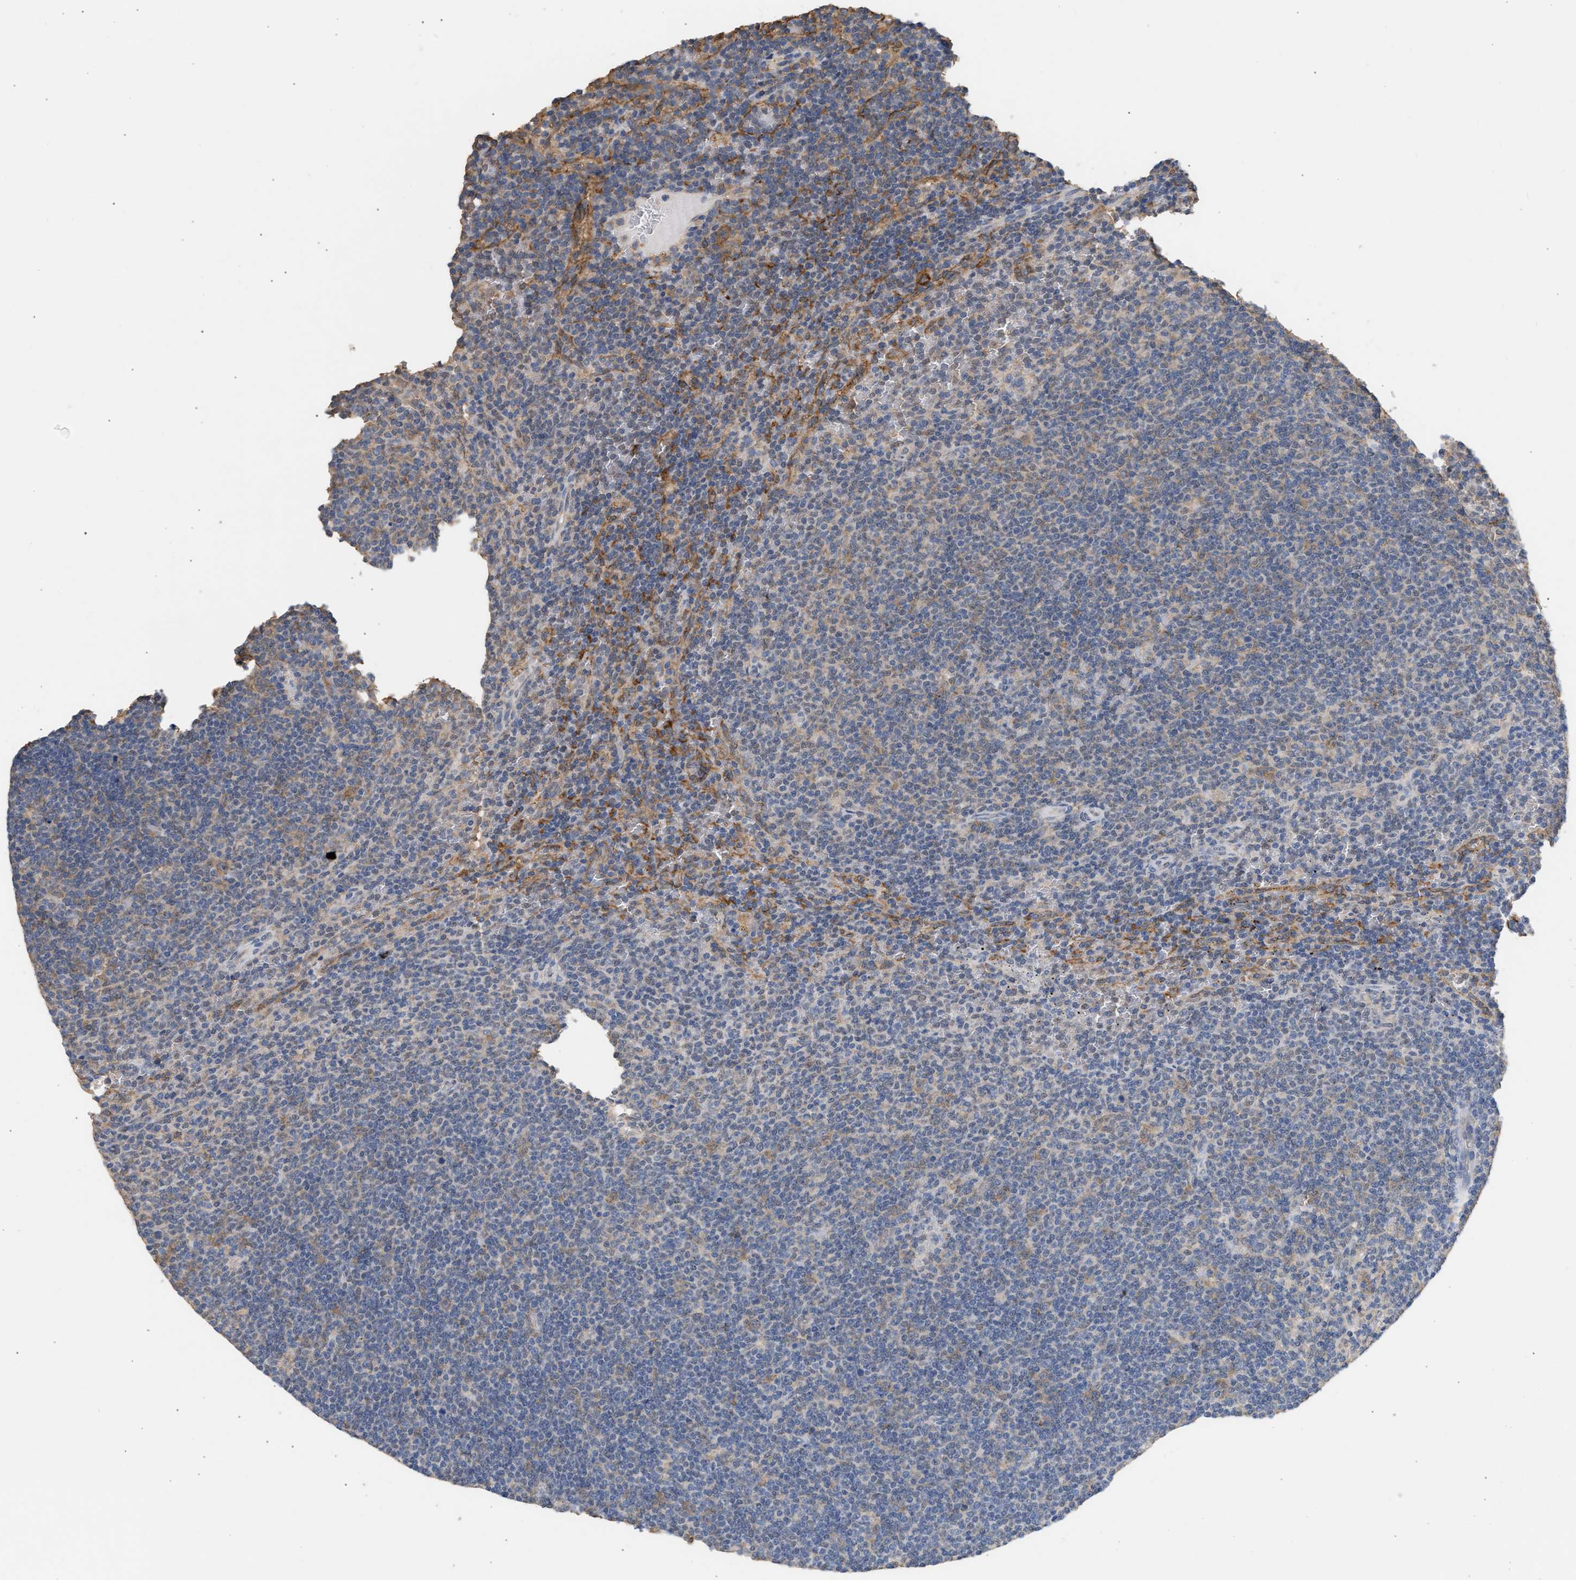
{"staining": {"intensity": "weak", "quantity": "25%-75%", "location": "cytoplasmic/membranous"}, "tissue": "lymphoma", "cell_type": "Tumor cells", "image_type": "cancer", "snomed": [{"axis": "morphology", "description": "Malignant lymphoma, non-Hodgkin's type, Low grade"}, {"axis": "topography", "description": "Spleen"}], "caption": "Lymphoma stained with DAB immunohistochemistry (IHC) demonstrates low levels of weak cytoplasmic/membranous positivity in about 25%-75% of tumor cells. (Brightfield microscopy of DAB IHC at high magnification).", "gene": "GCN1", "patient": {"sex": "female", "age": 50}}